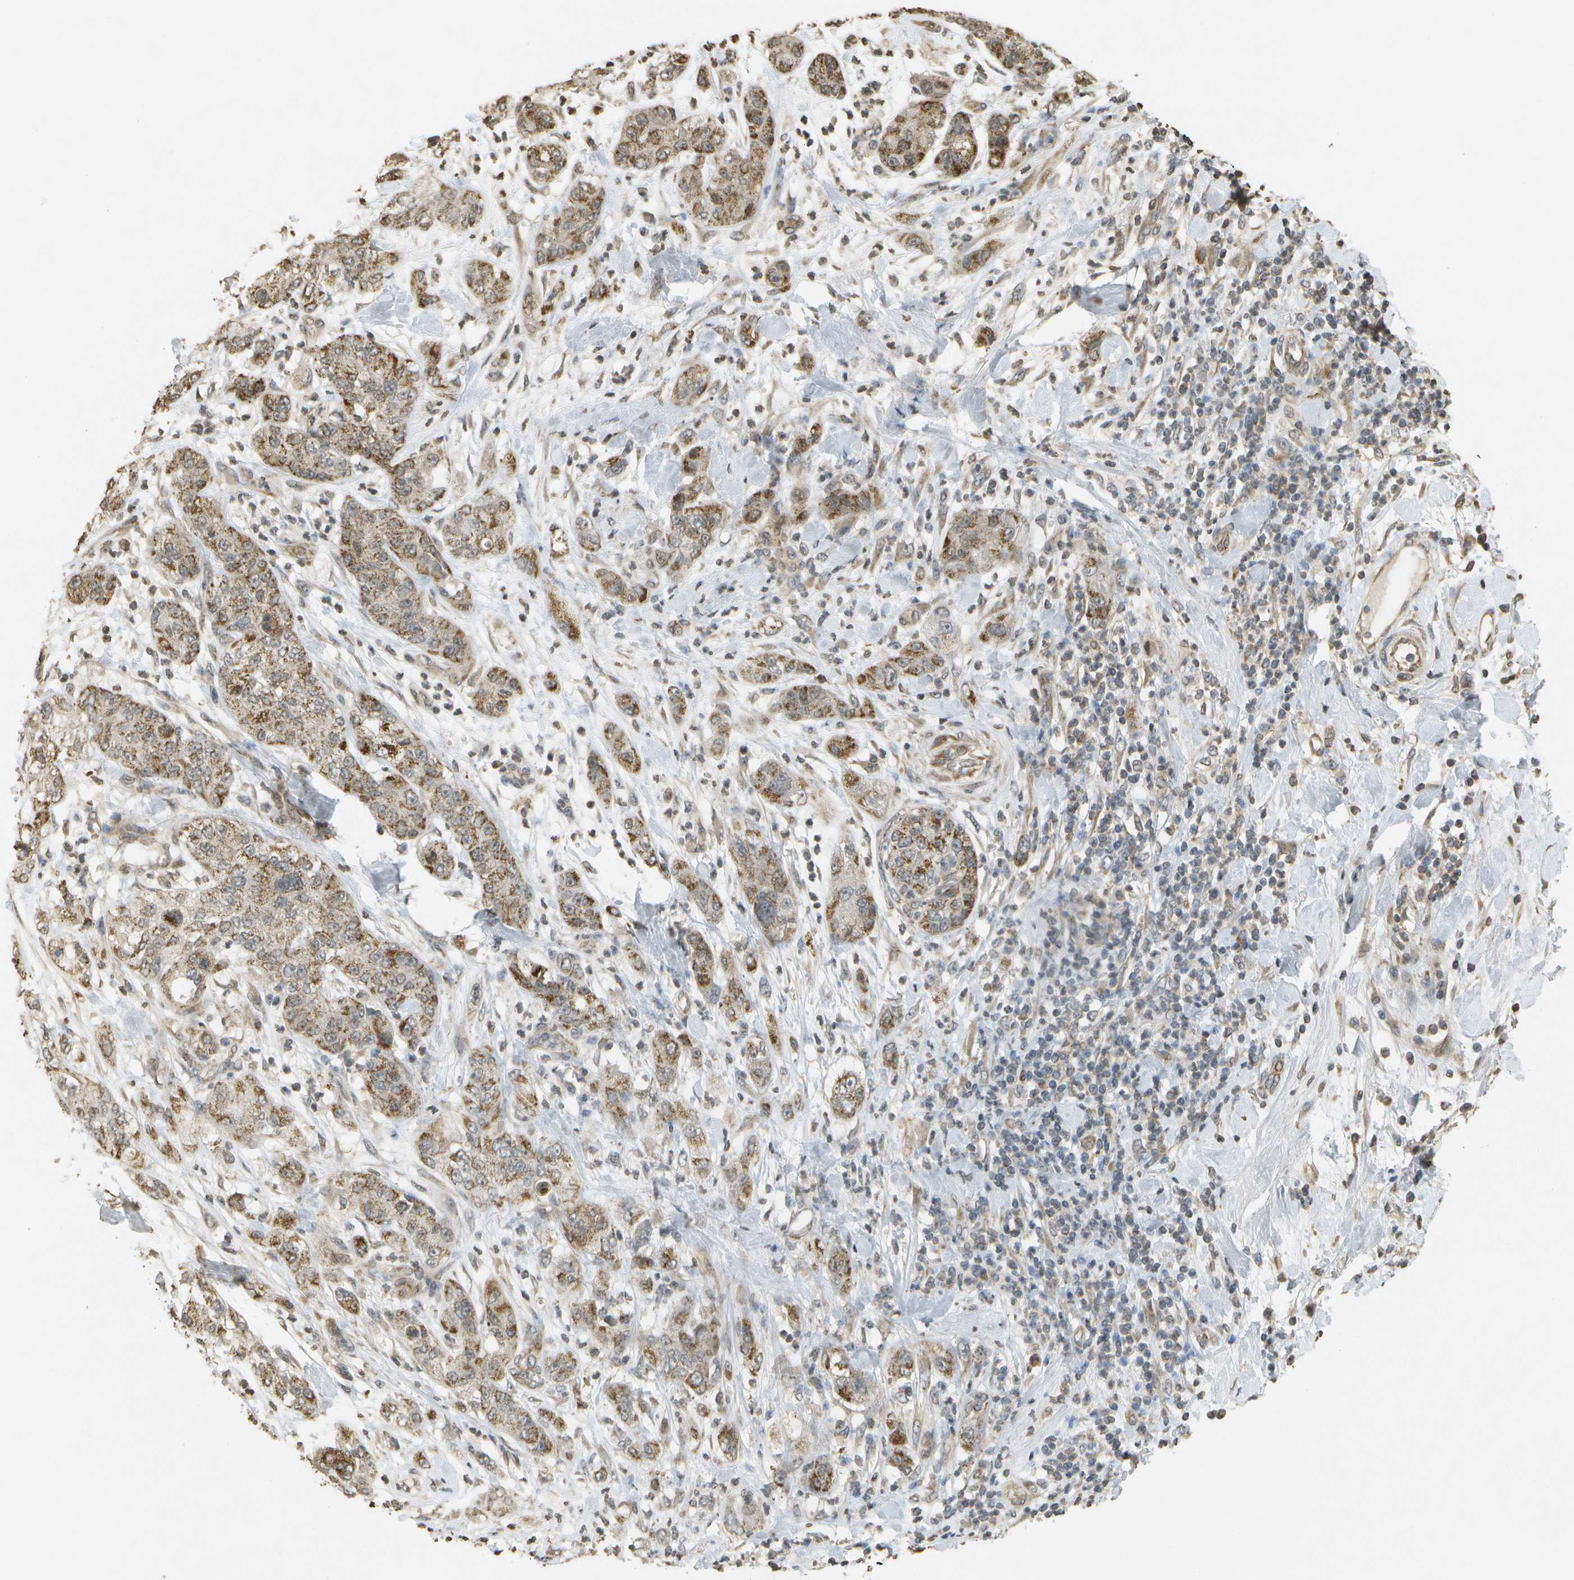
{"staining": {"intensity": "moderate", "quantity": ">75%", "location": "cytoplasmic/membranous"}, "tissue": "pancreatic cancer", "cell_type": "Tumor cells", "image_type": "cancer", "snomed": [{"axis": "morphology", "description": "Adenocarcinoma, NOS"}, {"axis": "topography", "description": "Pancreas"}], "caption": "A micrograph of human adenocarcinoma (pancreatic) stained for a protein reveals moderate cytoplasmic/membranous brown staining in tumor cells.", "gene": "RAB21", "patient": {"sex": "female", "age": 78}}